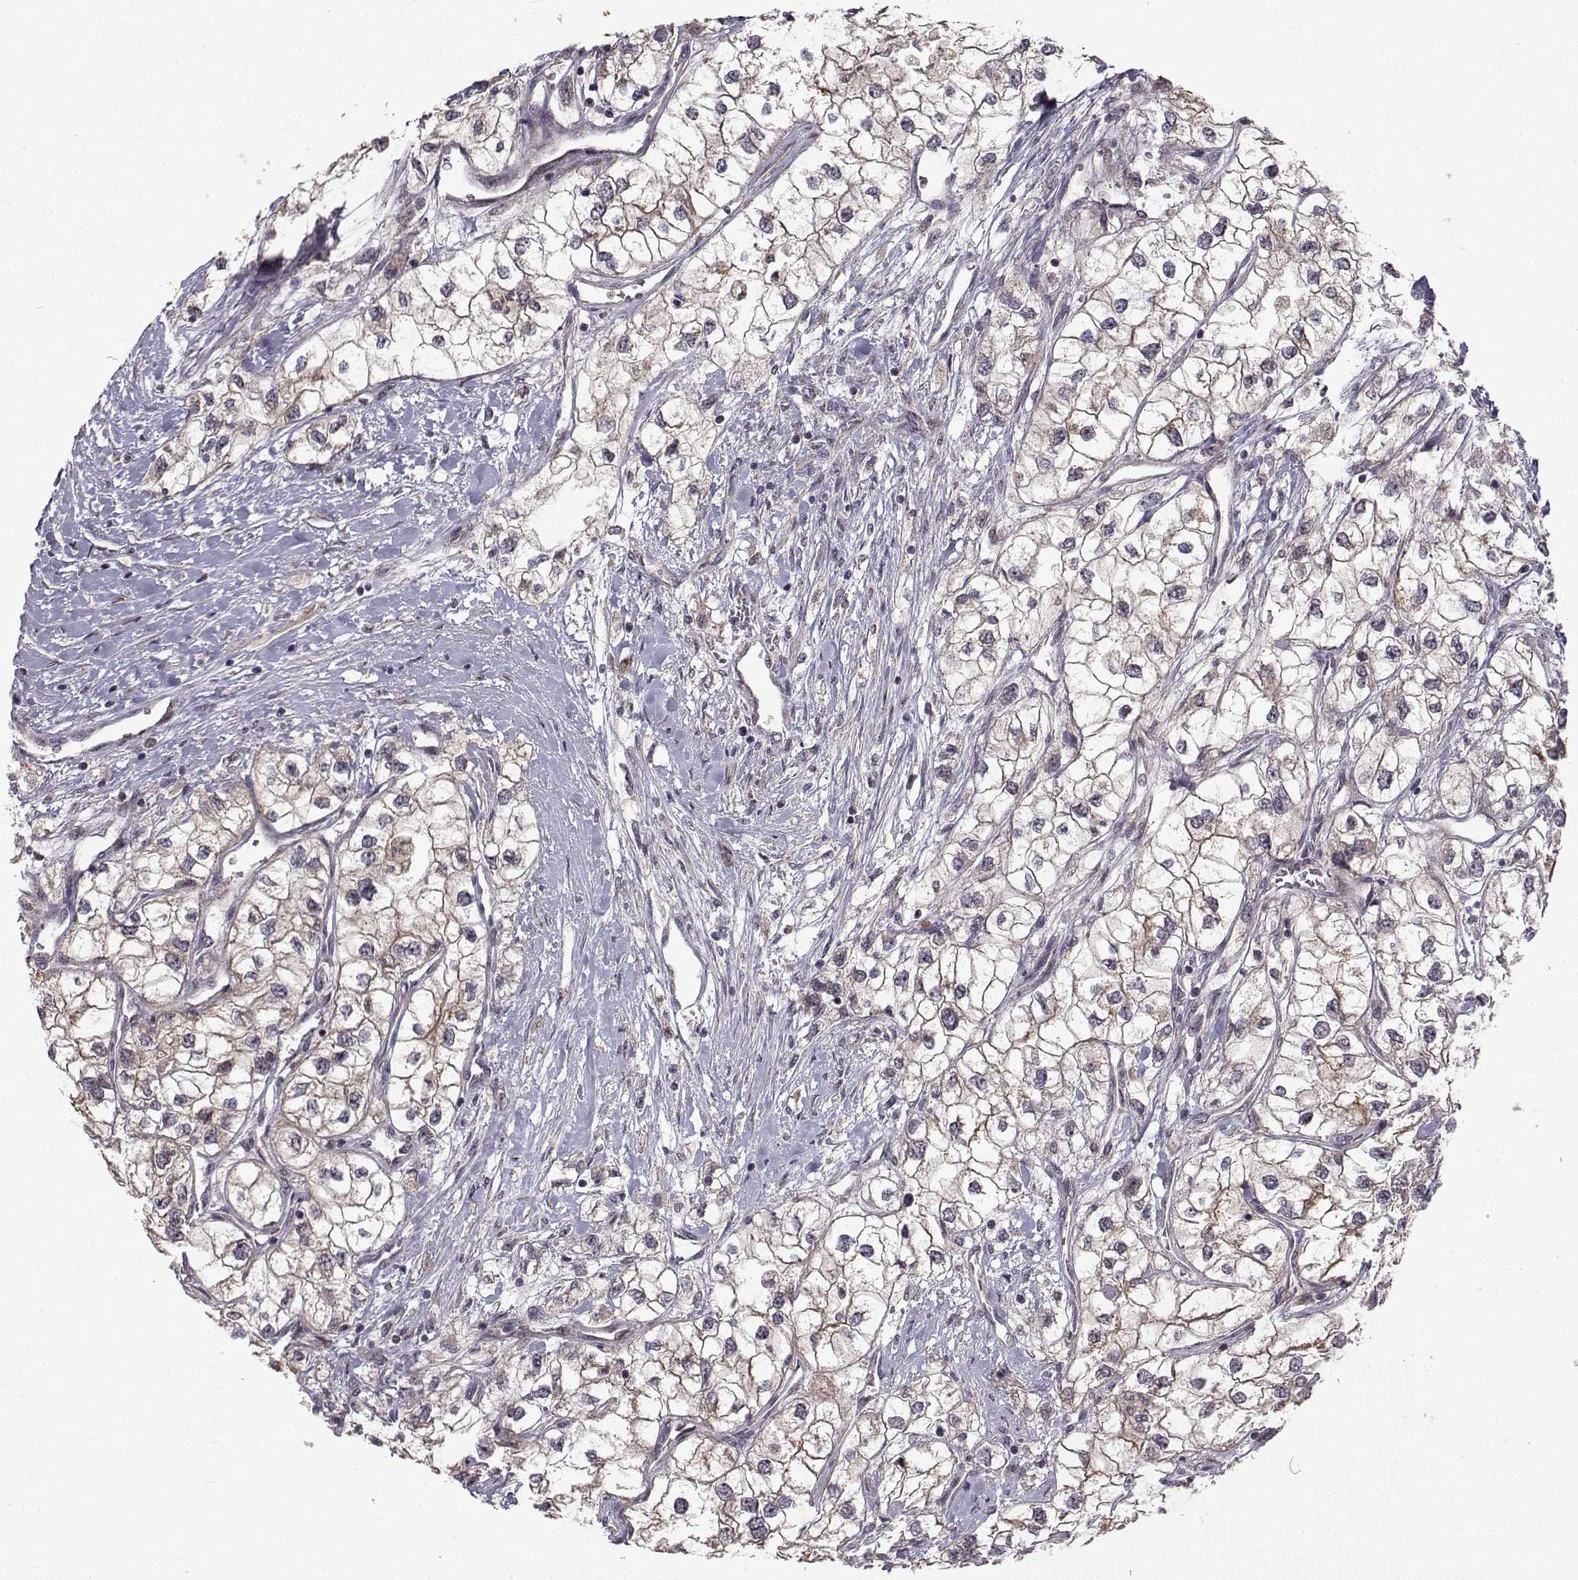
{"staining": {"intensity": "moderate", "quantity": "<25%", "location": "cytoplasmic/membranous"}, "tissue": "renal cancer", "cell_type": "Tumor cells", "image_type": "cancer", "snomed": [{"axis": "morphology", "description": "Adenocarcinoma, NOS"}, {"axis": "topography", "description": "Kidney"}], "caption": "Immunohistochemistry of human adenocarcinoma (renal) shows low levels of moderate cytoplasmic/membranous positivity in approximately <25% of tumor cells.", "gene": "APC", "patient": {"sex": "male", "age": 59}}